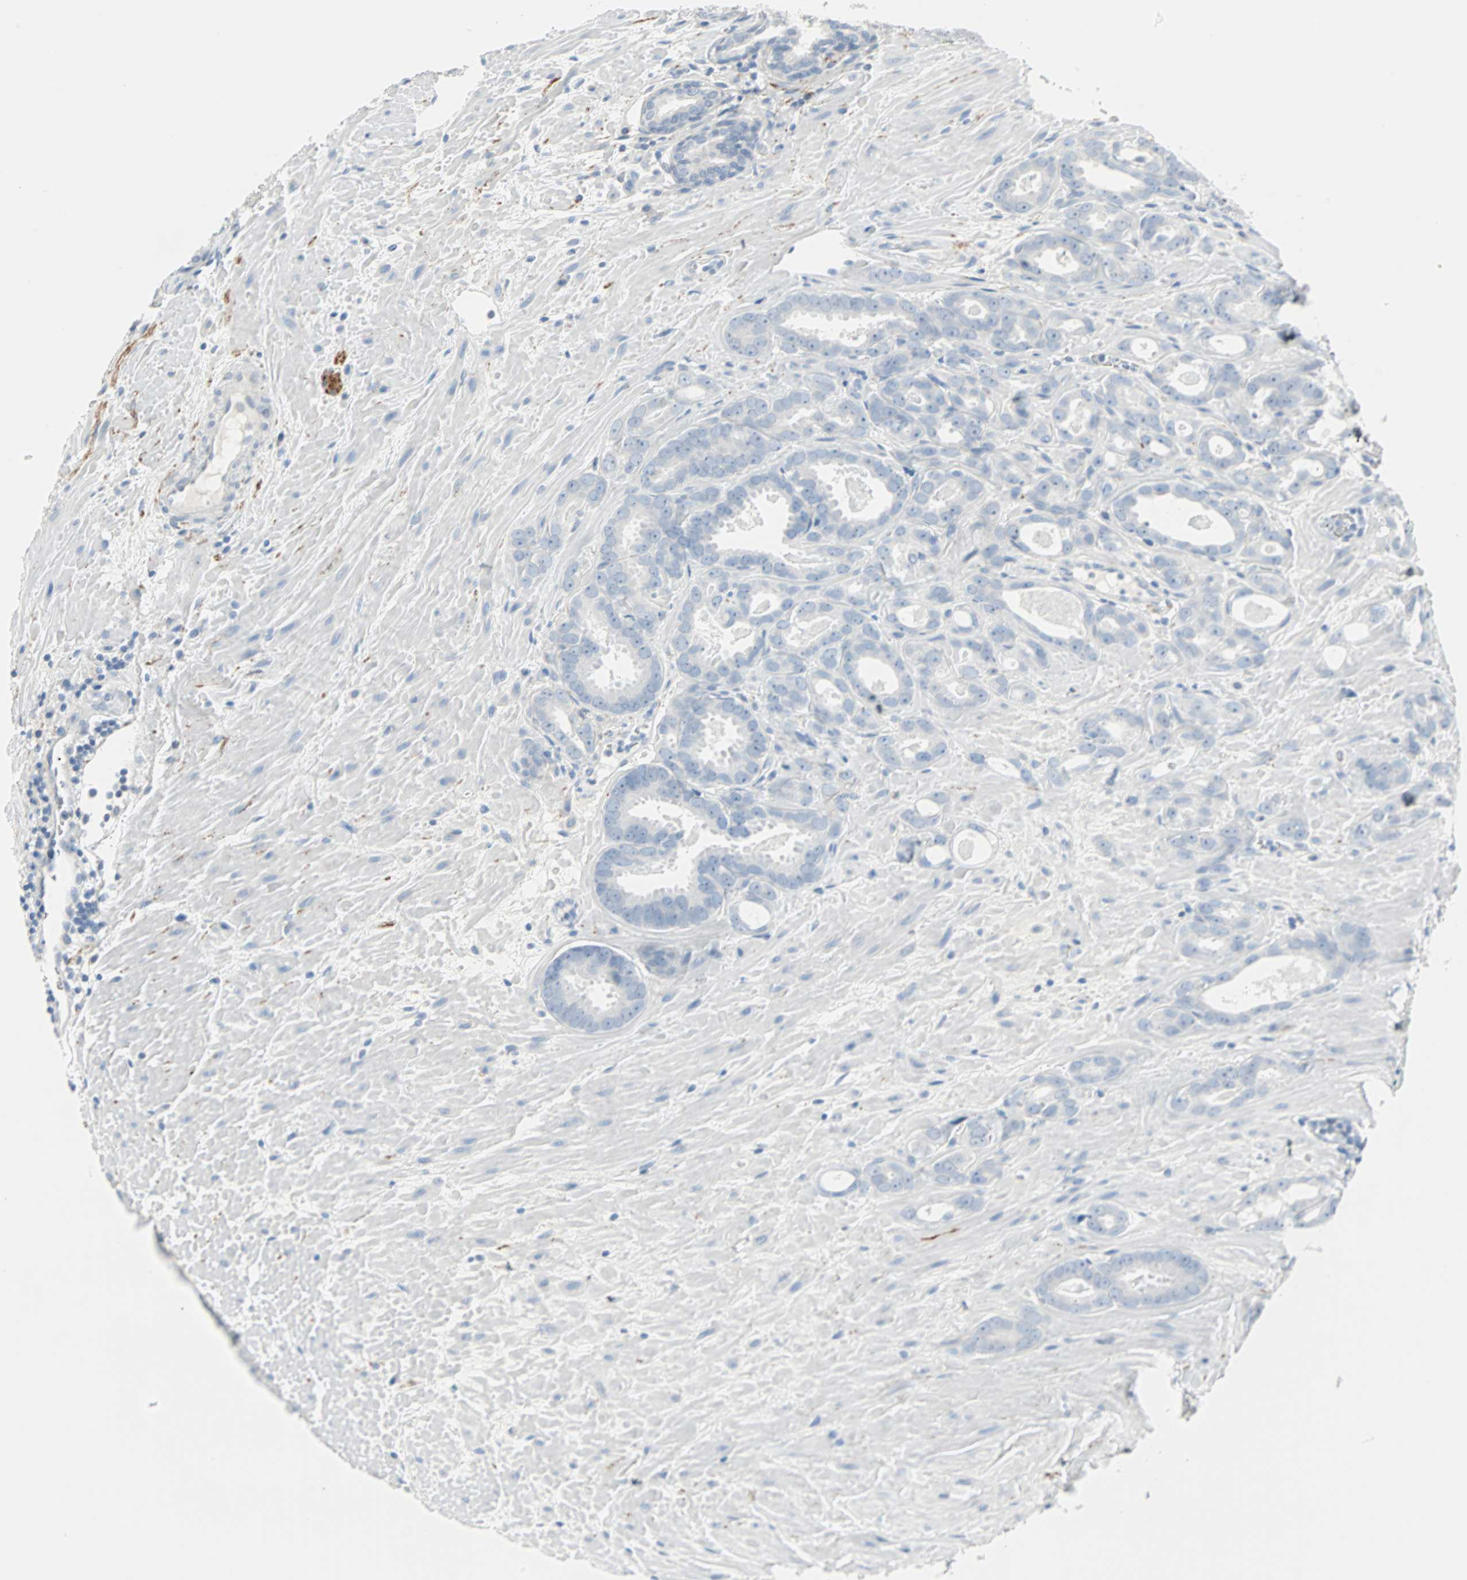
{"staining": {"intensity": "negative", "quantity": "none", "location": "none"}, "tissue": "prostate cancer", "cell_type": "Tumor cells", "image_type": "cancer", "snomed": [{"axis": "morphology", "description": "Adenocarcinoma, Low grade"}, {"axis": "topography", "description": "Prostate"}], "caption": "Tumor cells show no significant positivity in adenocarcinoma (low-grade) (prostate).", "gene": "STX1A", "patient": {"sex": "male", "age": 57}}